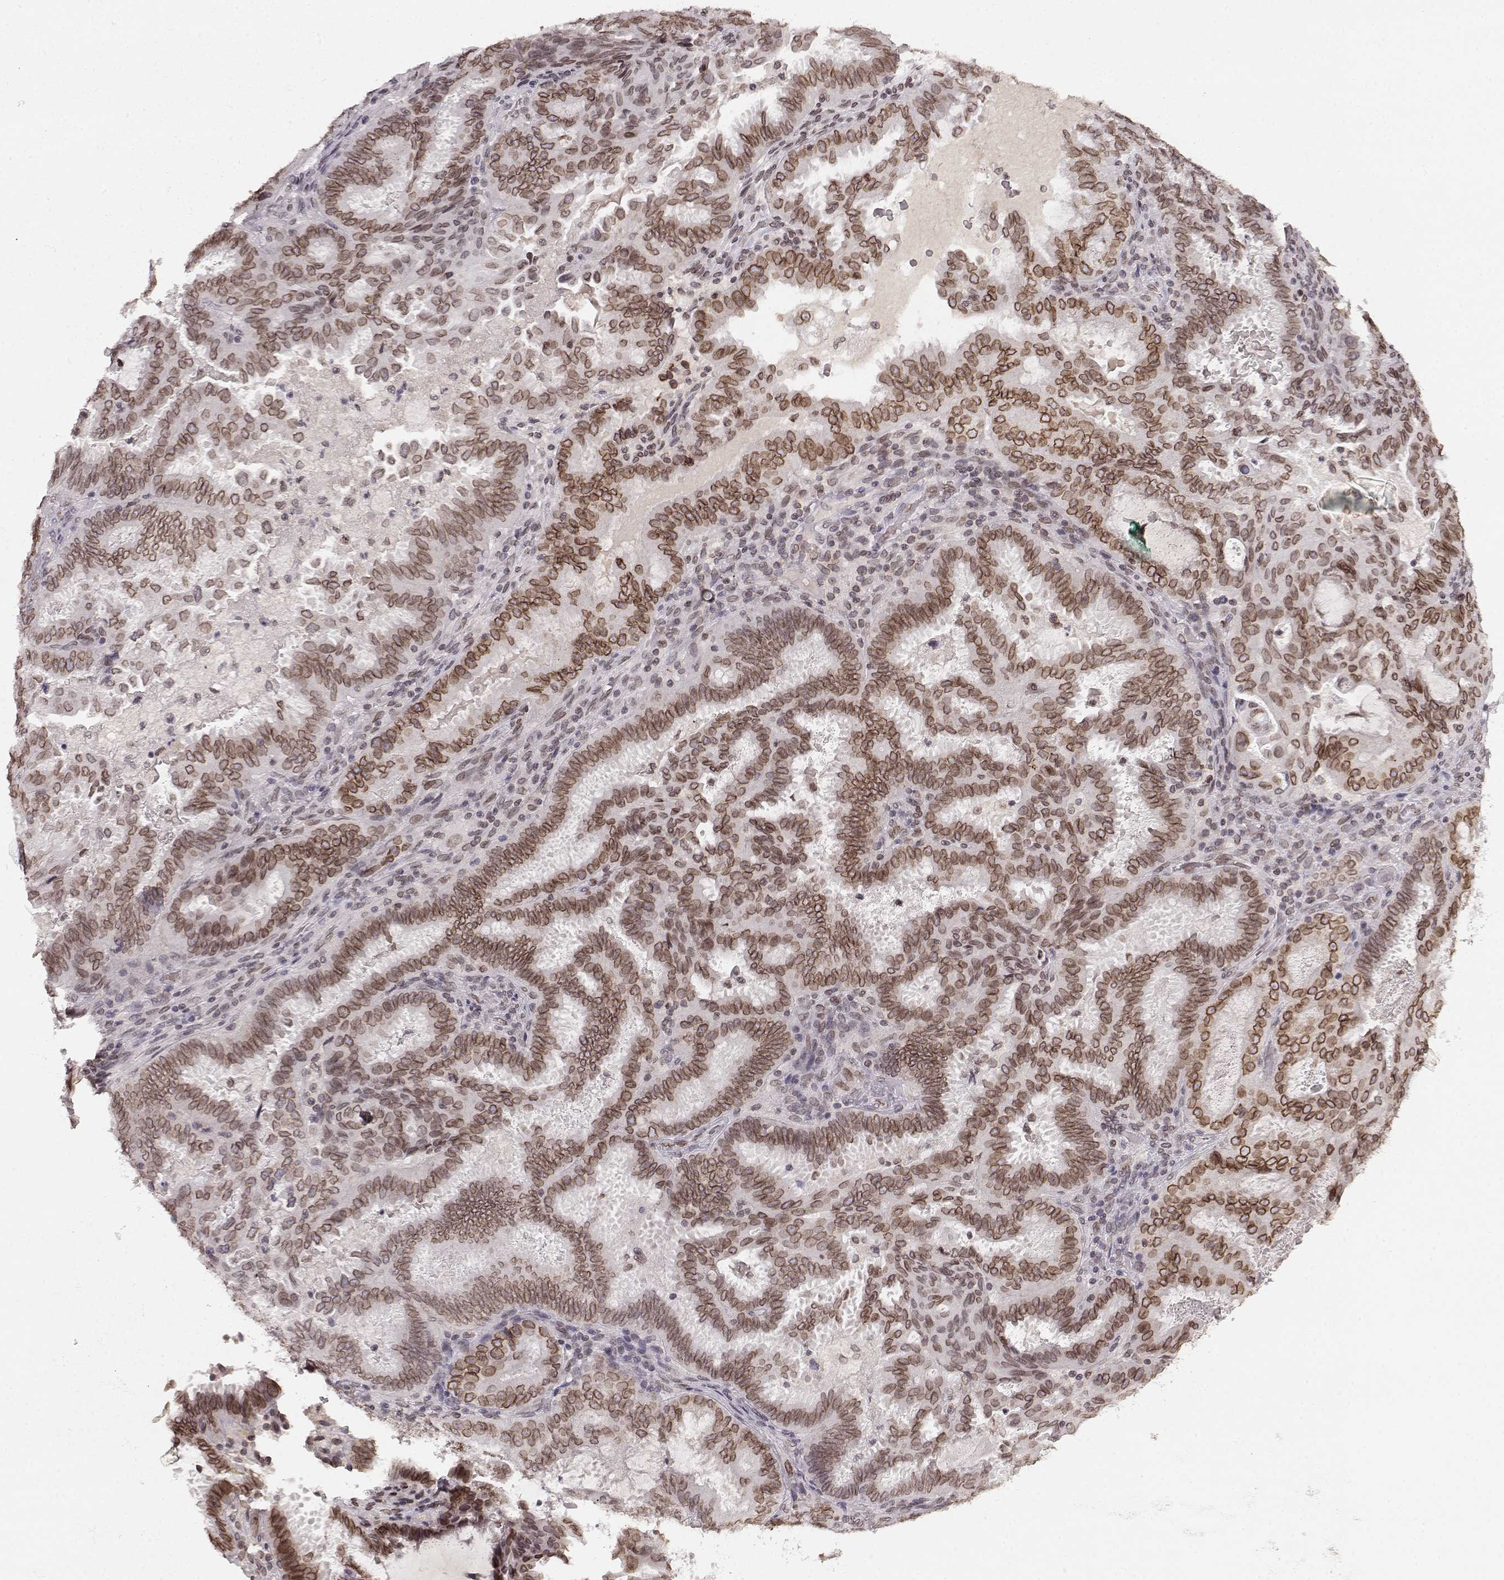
{"staining": {"intensity": "strong", "quantity": ">75%", "location": "cytoplasmic/membranous,nuclear"}, "tissue": "ovarian cancer", "cell_type": "Tumor cells", "image_type": "cancer", "snomed": [{"axis": "morphology", "description": "Carcinoma, endometroid"}, {"axis": "topography", "description": "Ovary"}], "caption": "Immunohistochemistry (IHC) image of neoplastic tissue: ovarian endometroid carcinoma stained using immunohistochemistry displays high levels of strong protein expression localized specifically in the cytoplasmic/membranous and nuclear of tumor cells, appearing as a cytoplasmic/membranous and nuclear brown color.", "gene": "DCAF12", "patient": {"sex": "female", "age": 41}}